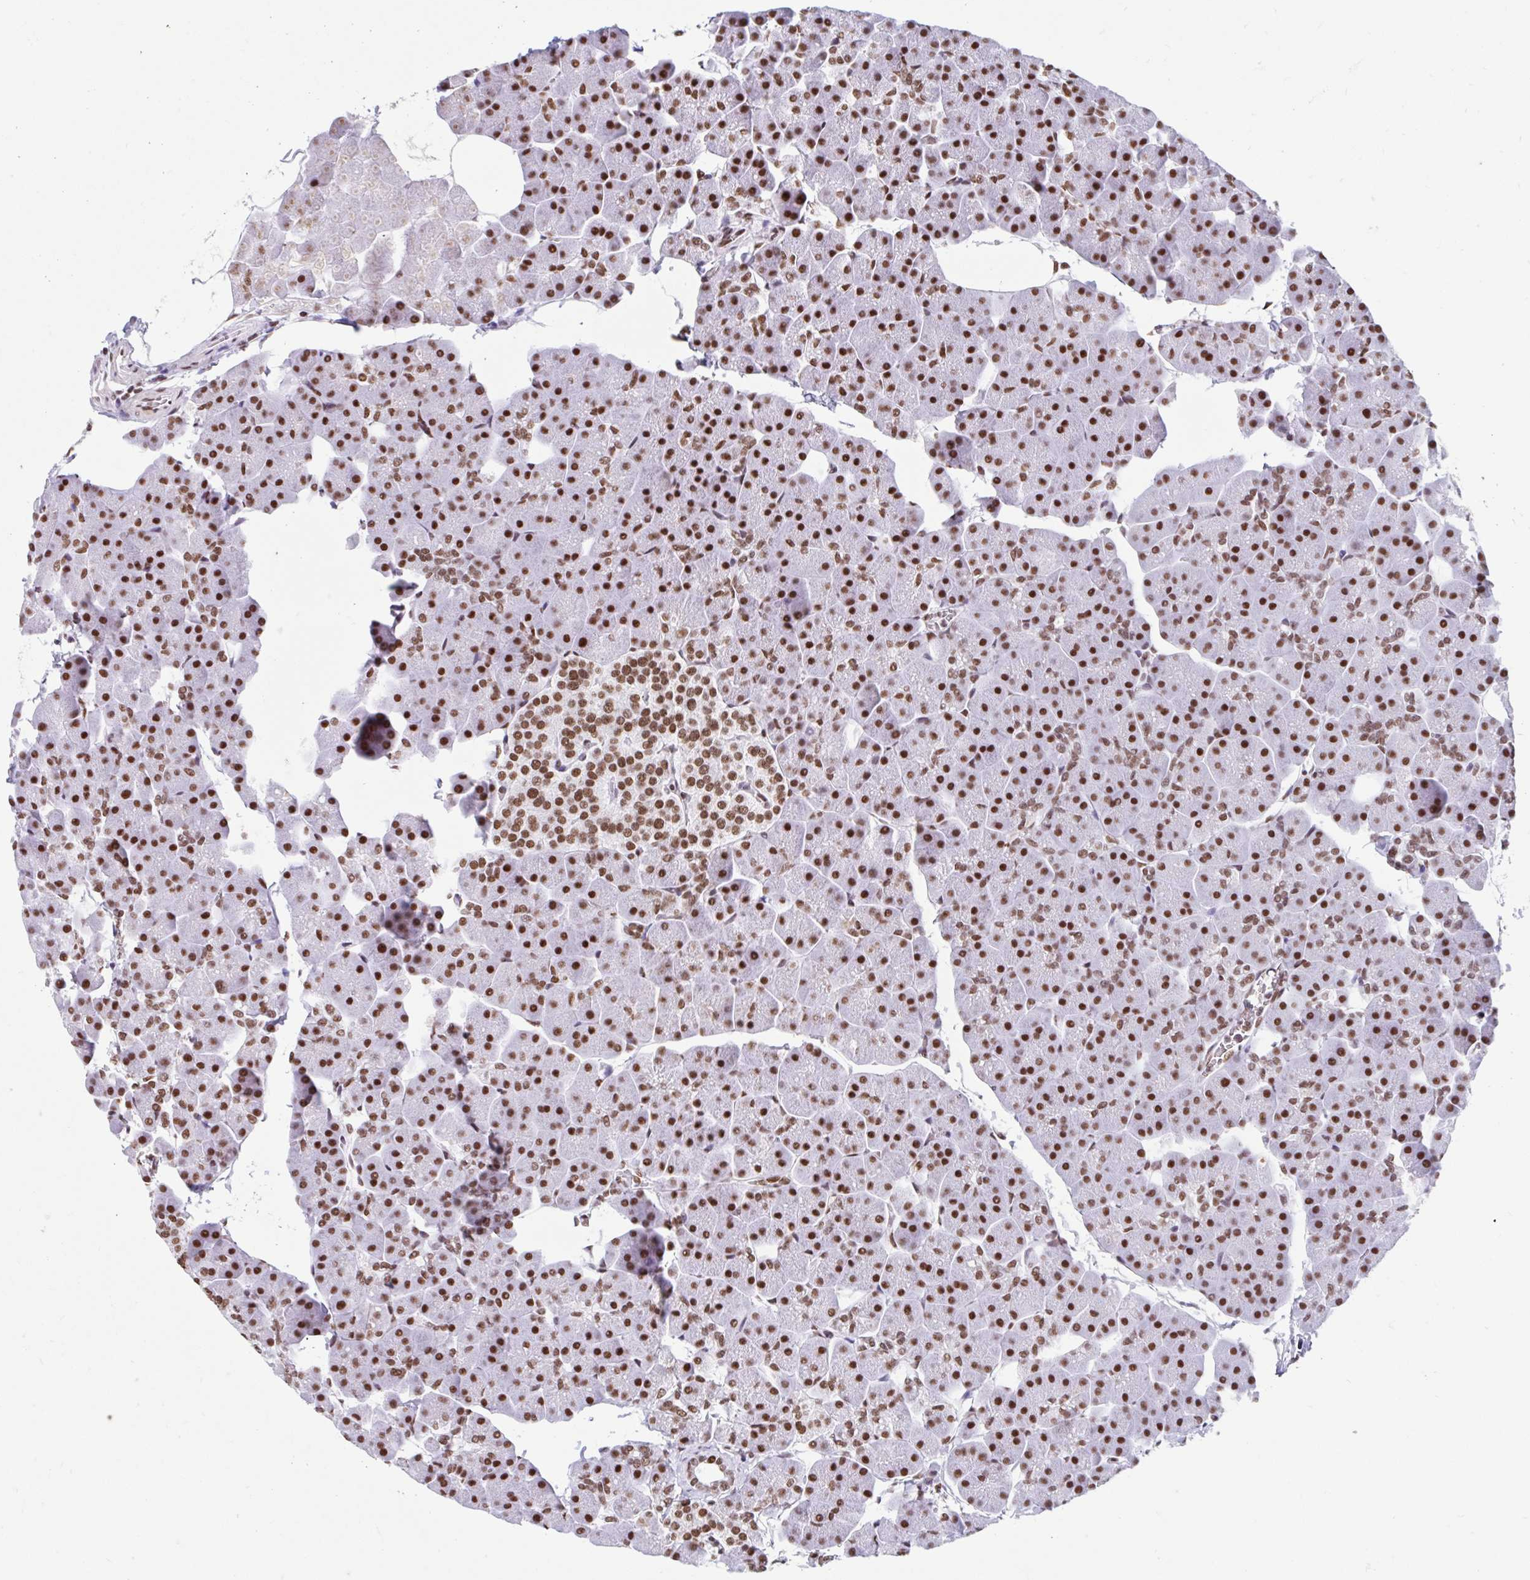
{"staining": {"intensity": "strong", "quantity": ">75%", "location": "nuclear"}, "tissue": "pancreas", "cell_type": "Exocrine glandular cells", "image_type": "normal", "snomed": [{"axis": "morphology", "description": "Normal tissue, NOS"}, {"axis": "topography", "description": "Pancreas"}], "caption": "The photomicrograph displays staining of benign pancreas, revealing strong nuclear protein expression (brown color) within exocrine glandular cells.", "gene": "KHDRBS1", "patient": {"sex": "male", "age": 35}}